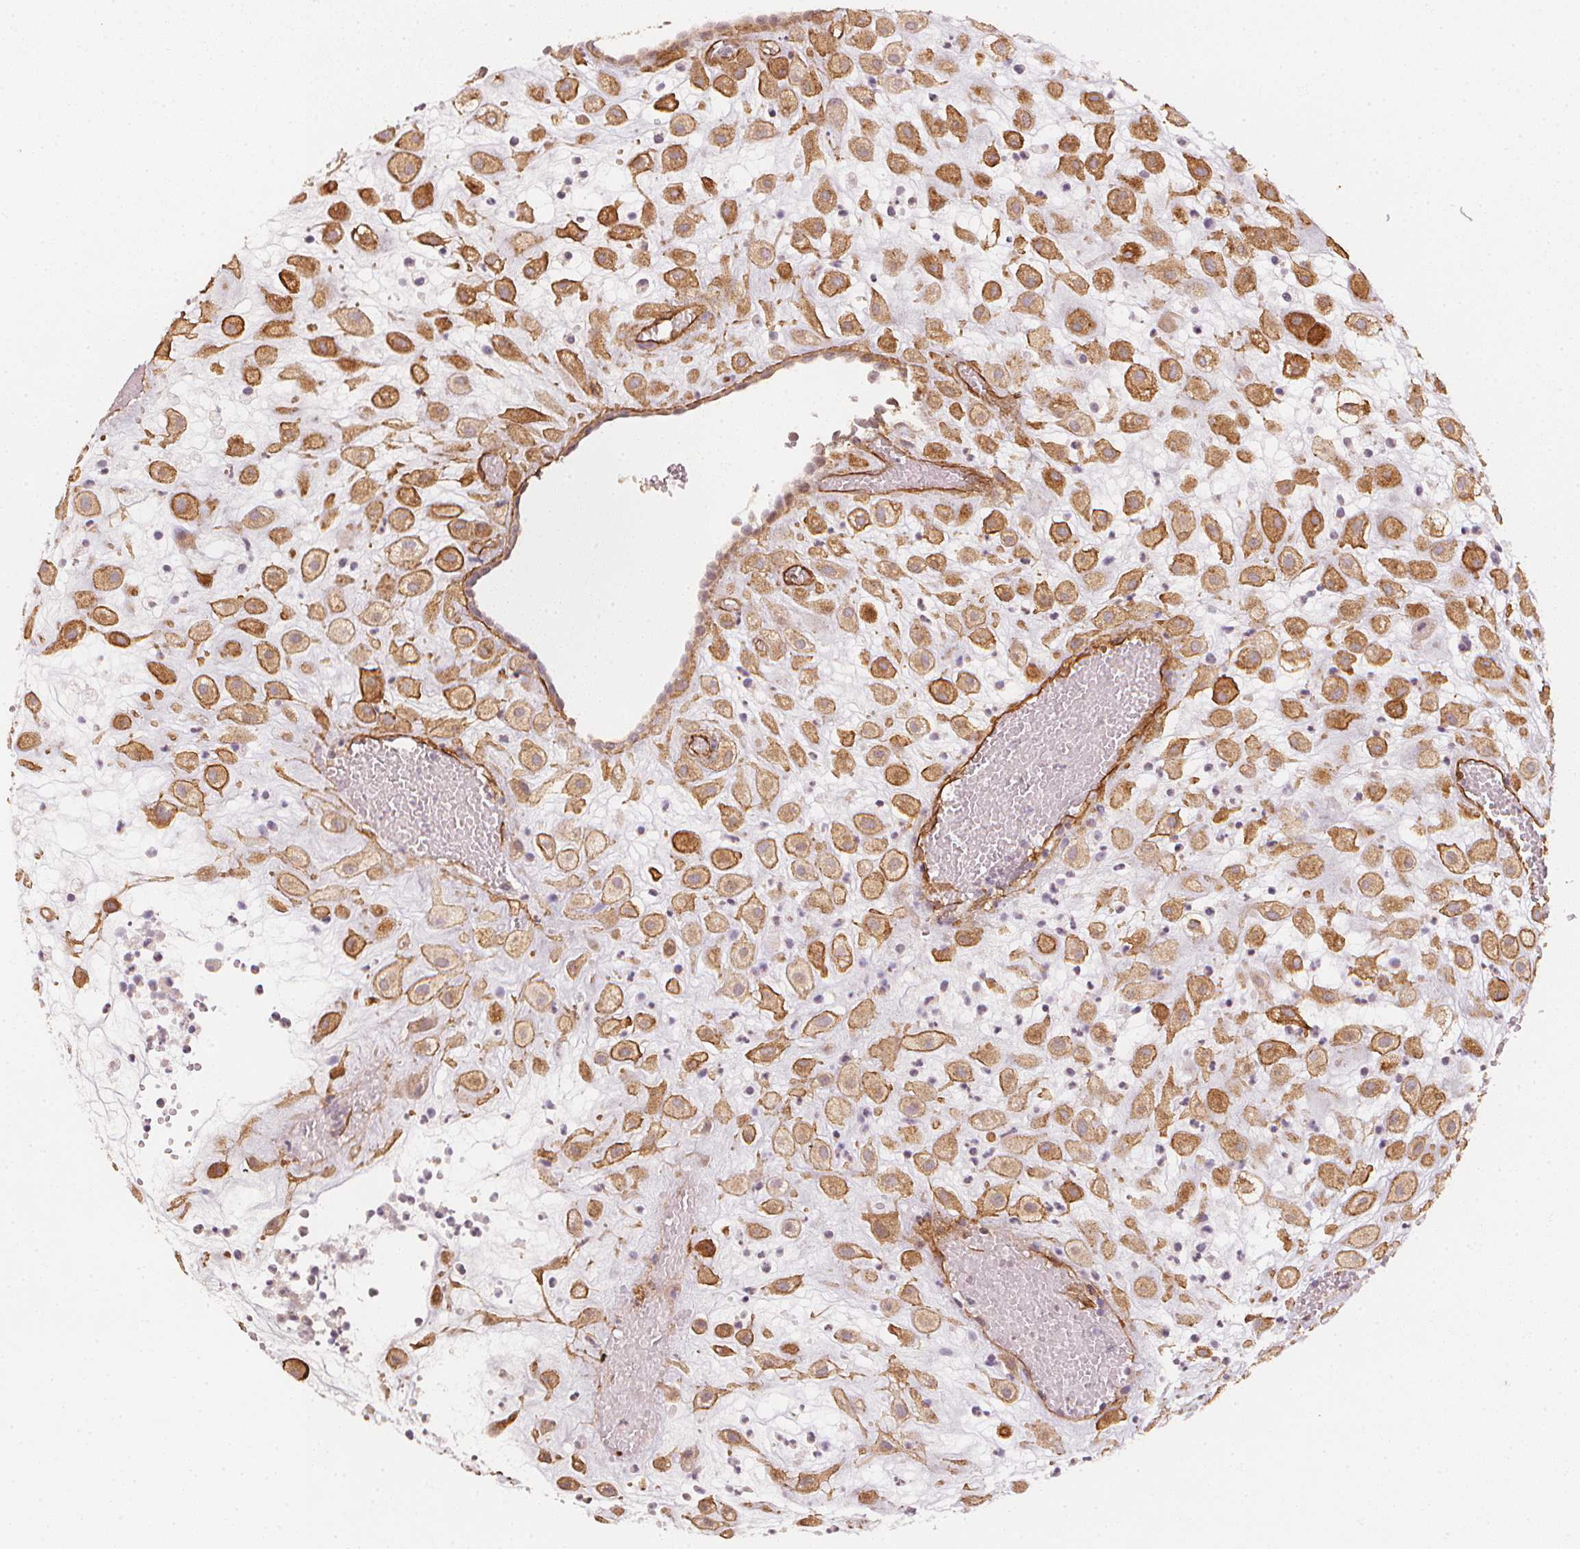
{"staining": {"intensity": "moderate", "quantity": ">75%", "location": "cytoplasmic/membranous"}, "tissue": "placenta", "cell_type": "Decidual cells", "image_type": "normal", "snomed": [{"axis": "morphology", "description": "Normal tissue, NOS"}, {"axis": "topography", "description": "Placenta"}], "caption": "Immunohistochemistry (IHC) staining of benign placenta, which reveals medium levels of moderate cytoplasmic/membranous positivity in about >75% of decidual cells indicating moderate cytoplasmic/membranous protein expression. The staining was performed using DAB (brown) for protein detection and nuclei were counterstained in hematoxylin (blue).", "gene": "CIB1", "patient": {"sex": "female", "age": 24}}